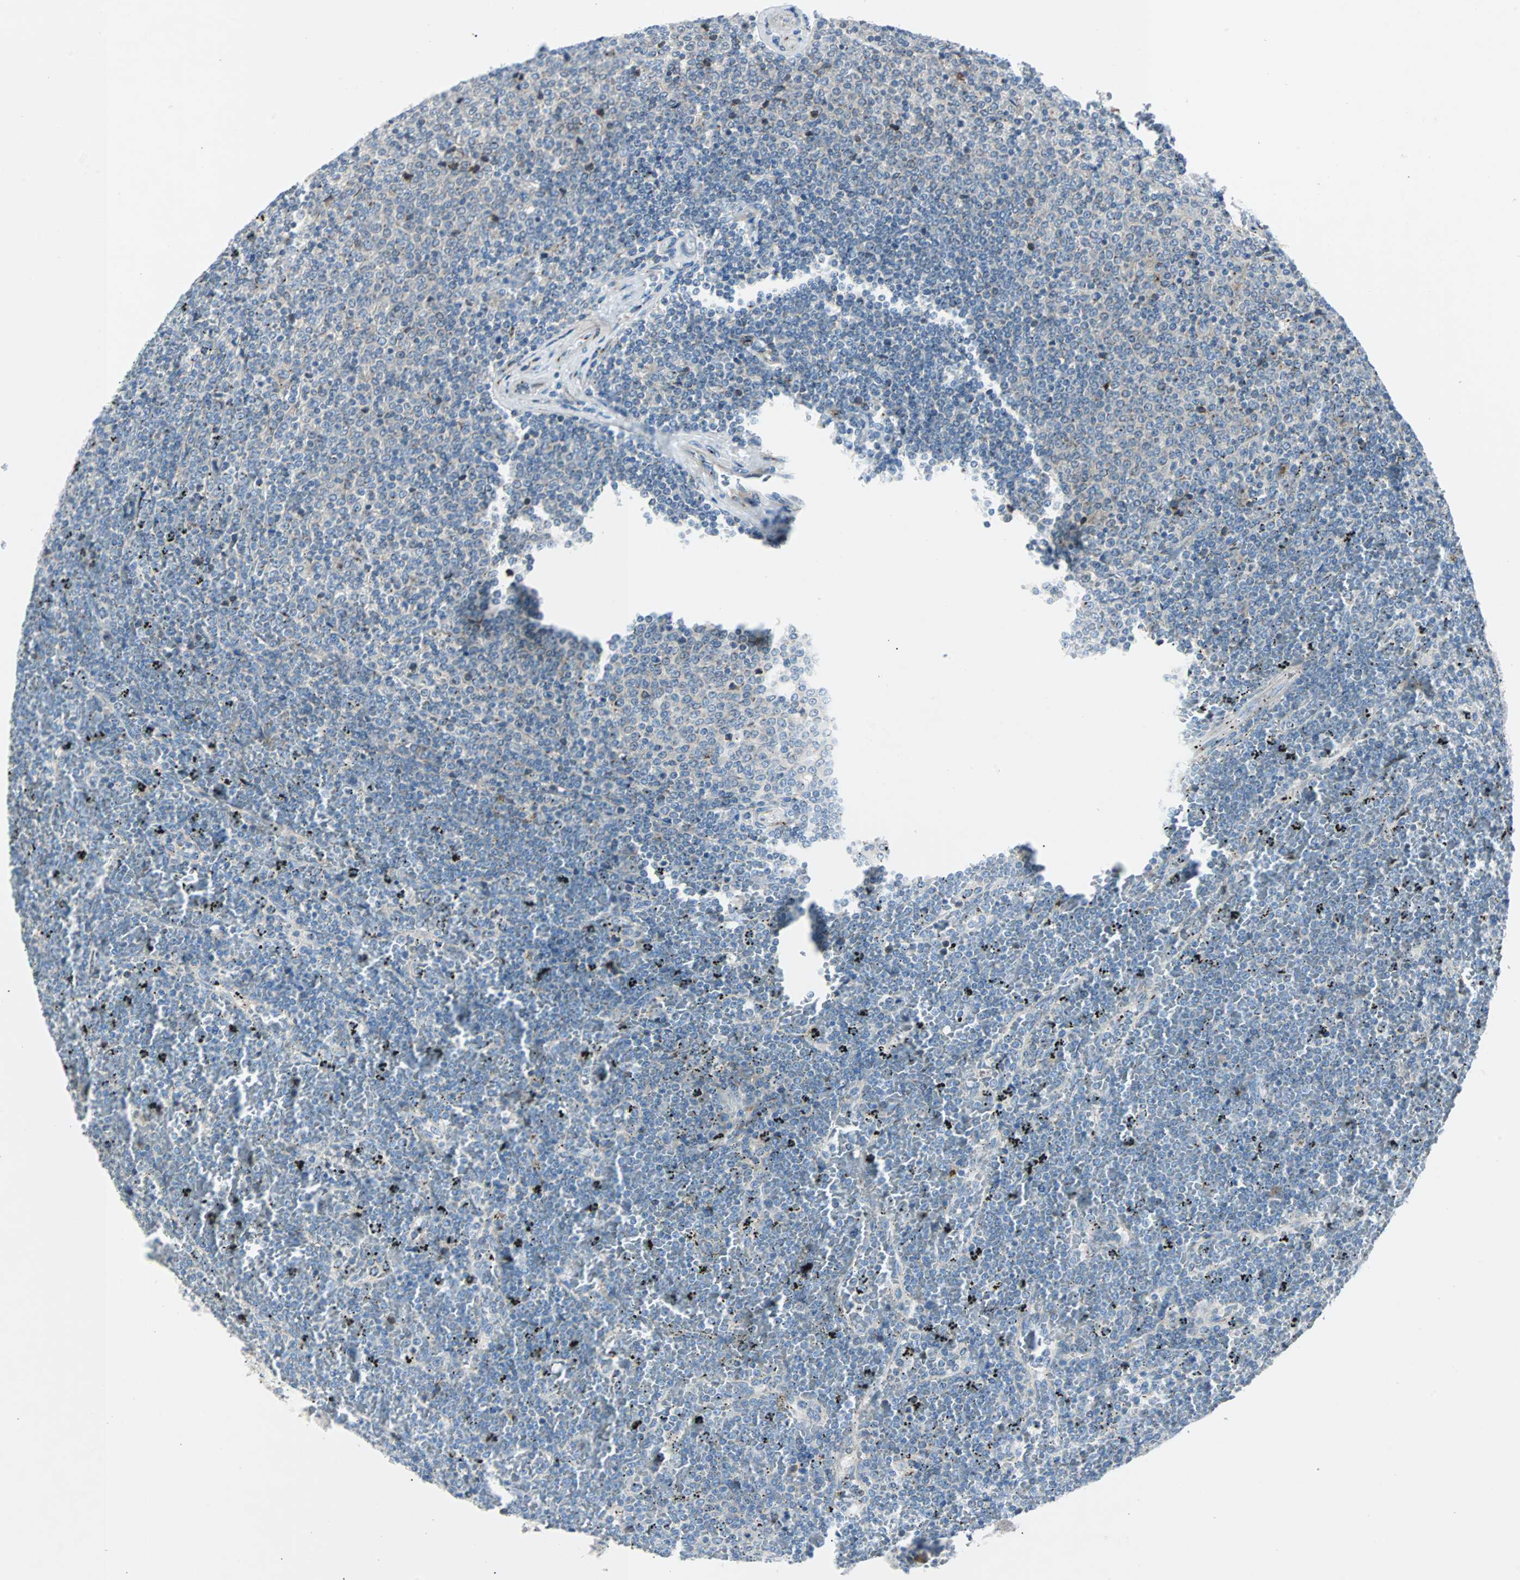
{"staining": {"intensity": "weak", "quantity": "<25%", "location": "cytoplasmic/membranous"}, "tissue": "lymphoma", "cell_type": "Tumor cells", "image_type": "cancer", "snomed": [{"axis": "morphology", "description": "Malignant lymphoma, non-Hodgkin's type, Low grade"}, {"axis": "topography", "description": "Spleen"}], "caption": "The image reveals no significant staining in tumor cells of lymphoma.", "gene": "BBC3", "patient": {"sex": "female", "age": 77}}